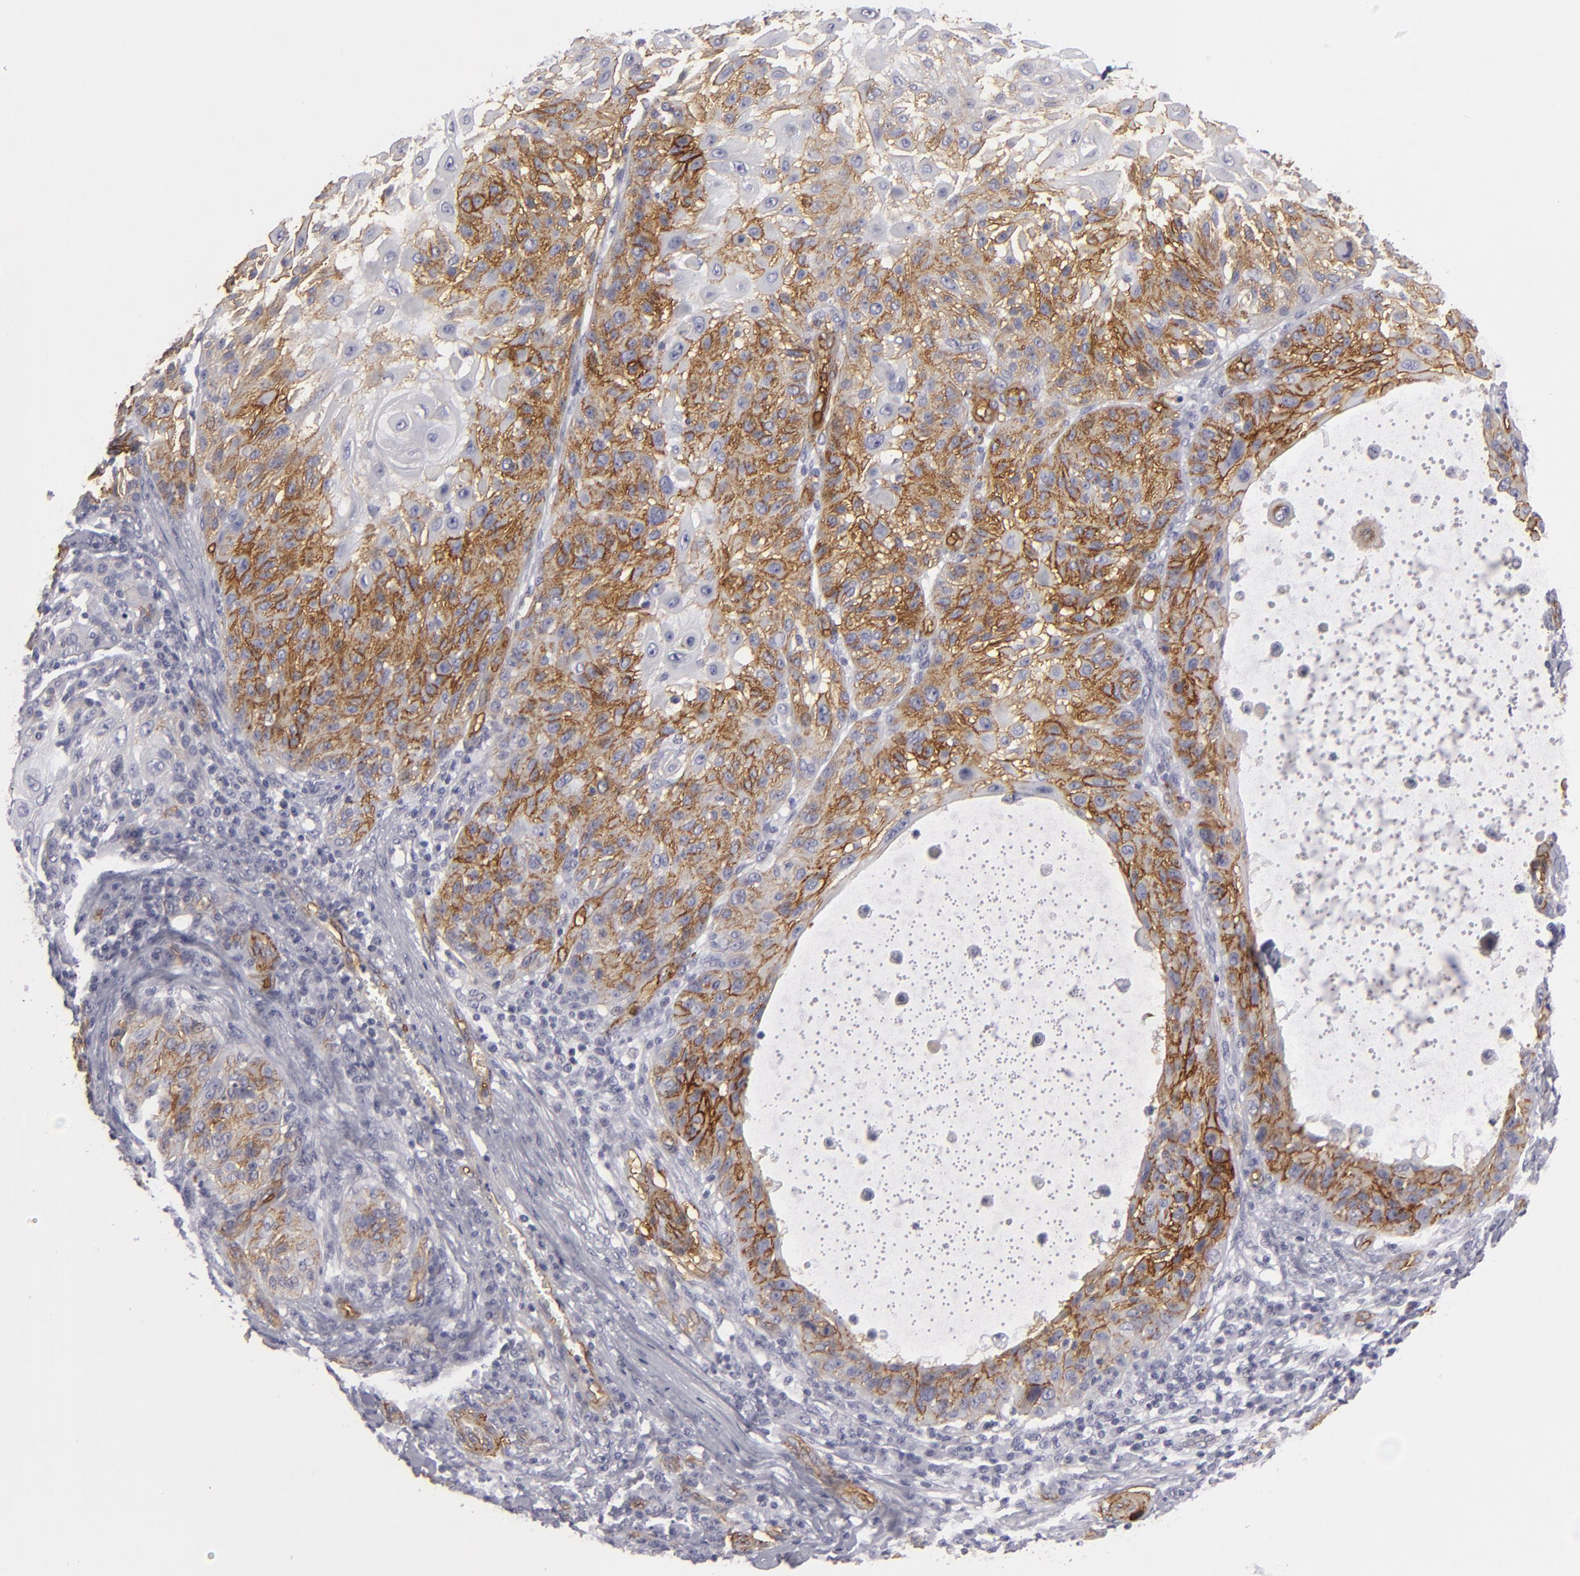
{"staining": {"intensity": "moderate", "quantity": ">75%", "location": "cytoplasmic/membranous"}, "tissue": "skin cancer", "cell_type": "Tumor cells", "image_type": "cancer", "snomed": [{"axis": "morphology", "description": "Squamous cell carcinoma, NOS"}, {"axis": "topography", "description": "Skin"}], "caption": "A brown stain highlights moderate cytoplasmic/membranous expression of a protein in human skin squamous cell carcinoma tumor cells.", "gene": "MCAM", "patient": {"sex": "female", "age": 89}}